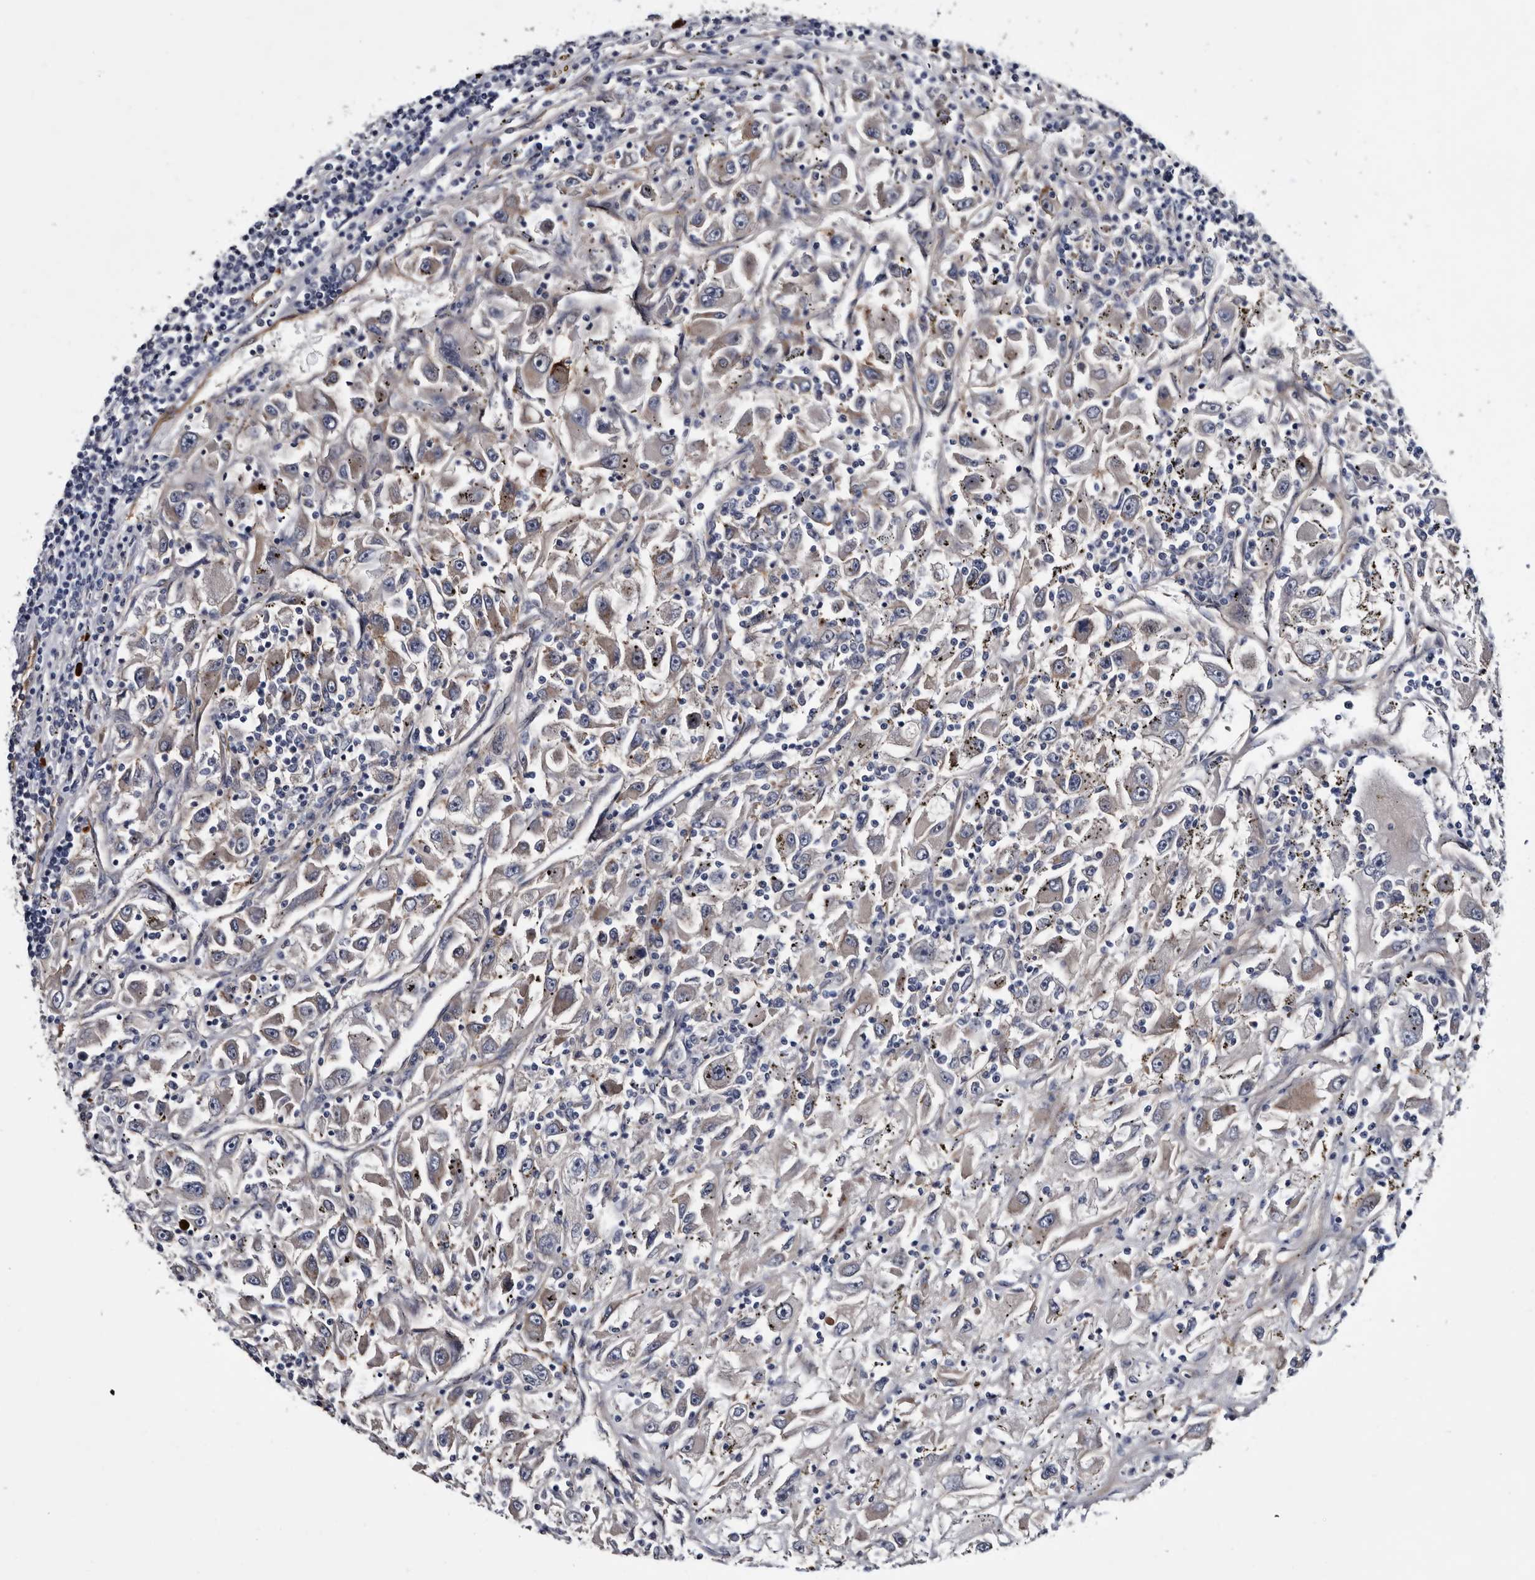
{"staining": {"intensity": "weak", "quantity": "<25%", "location": "cytoplasmic/membranous"}, "tissue": "renal cancer", "cell_type": "Tumor cells", "image_type": "cancer", "snomed": [{"axis": "morphology", "description": "Adenocarcinoma, NOS"}, {"axis": "topography", "description": "Kidney"}], "caption": "Tumor cells show no significant protein positivity in renal adenocarcinoma. (Brightfield microscopy of DAB IHC at high magnification).", "gene": "TSPAN17", "patient": {"sex": "female", "age": 52}}